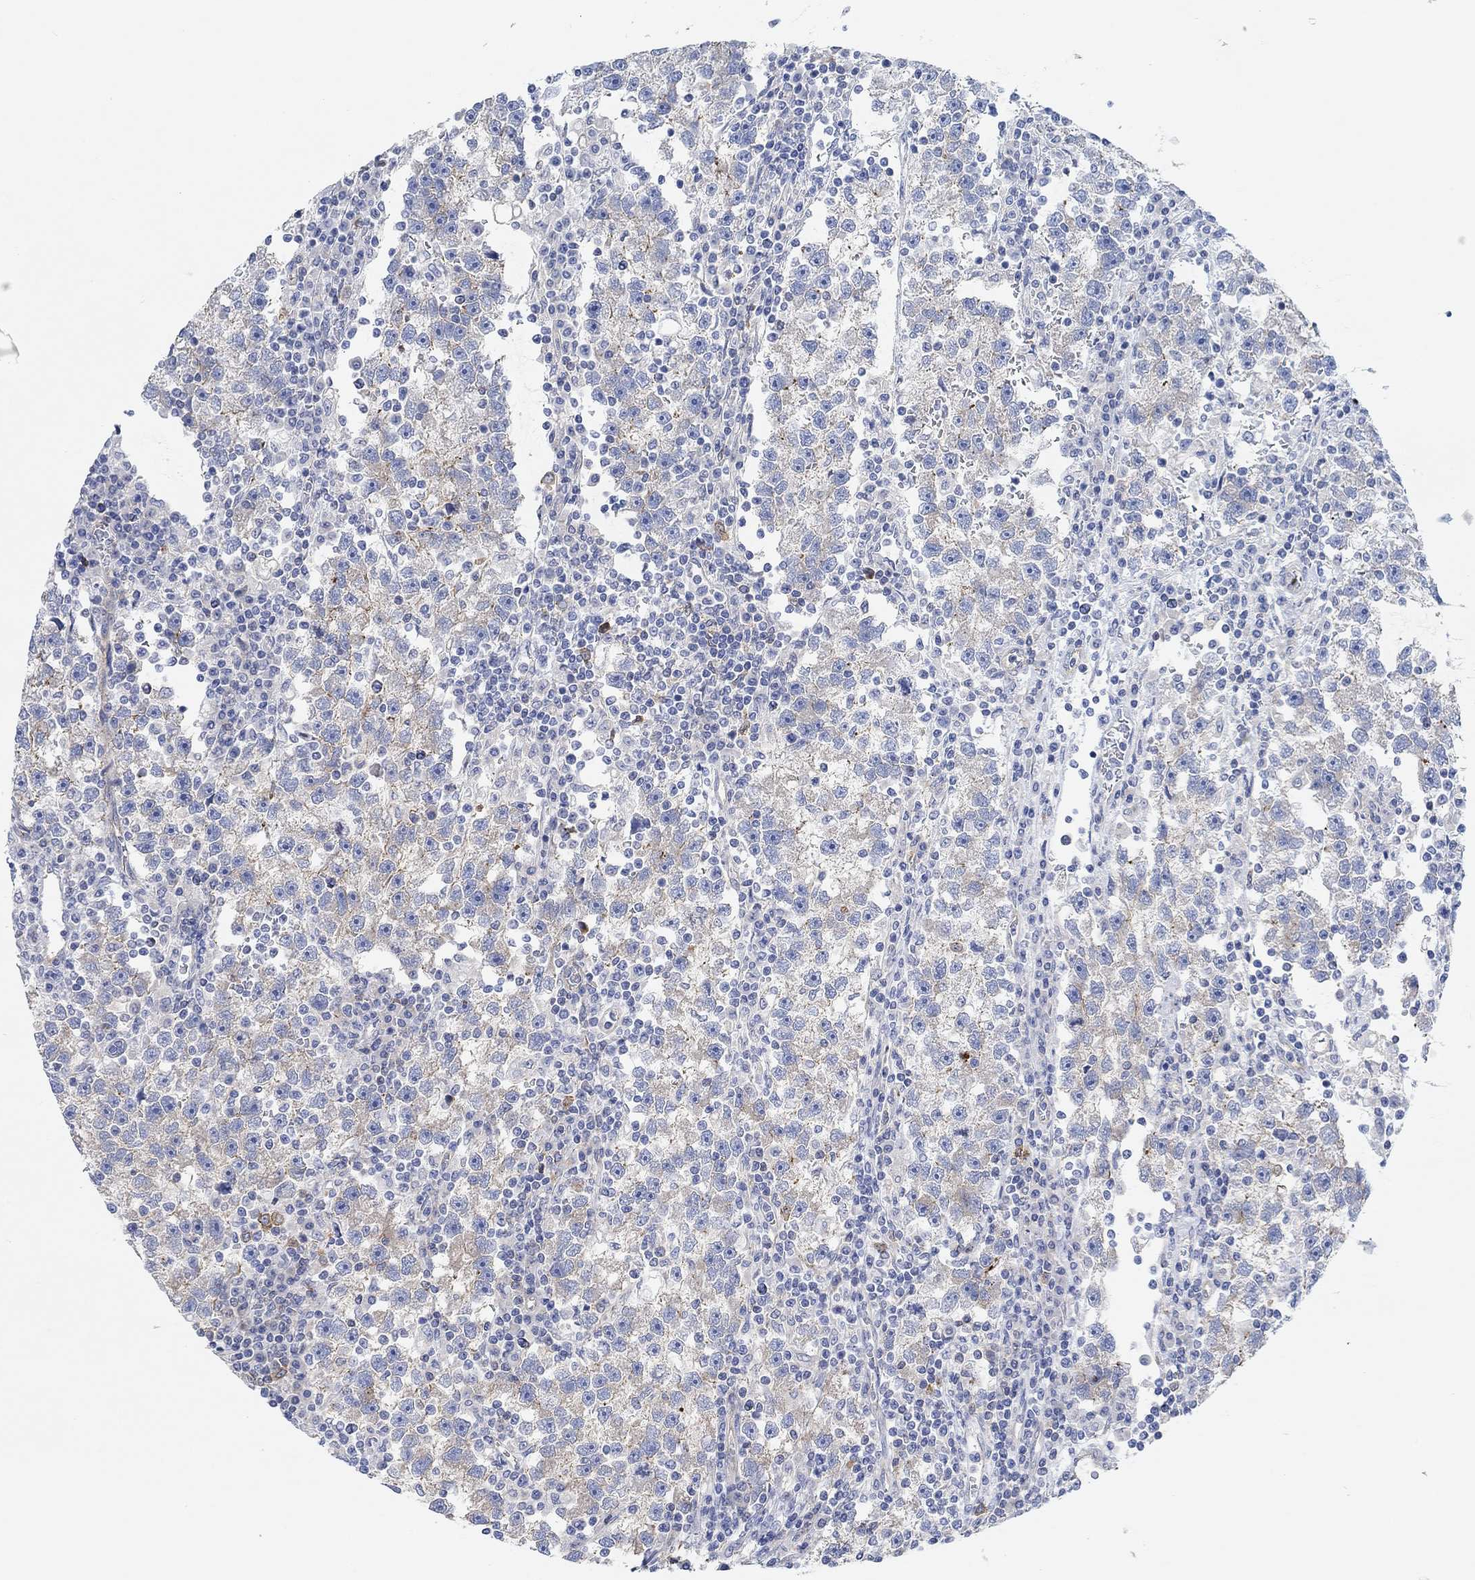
{"staining": {"intensity": "moderate", "quantity": "25%-75%", "location": "cytoplasmic/membranous"}, "tissue": "testis cancer", "cell_type": "Tumor cells", "image_type": "cancer", "snomed": [{"axis": "morphology", "description": "Seminoma, NOS"}, {"axis": "topography", "description": "Testis"}], "caption": "Testis cancer tissue reveals moderate cytoplasmic/membranous expression in approximately 25%-75% of tumor cells, visualized by immunohistochemistry. The staining was performed using DAB (3,3'-diaminobenzidine) to visualize the protein expression in brown, while the nuclei were stained in blue with hematoxylin (Magnification: 20x).", "gene": "RGS1", "patient": {"sex": "male", "age": 47}}